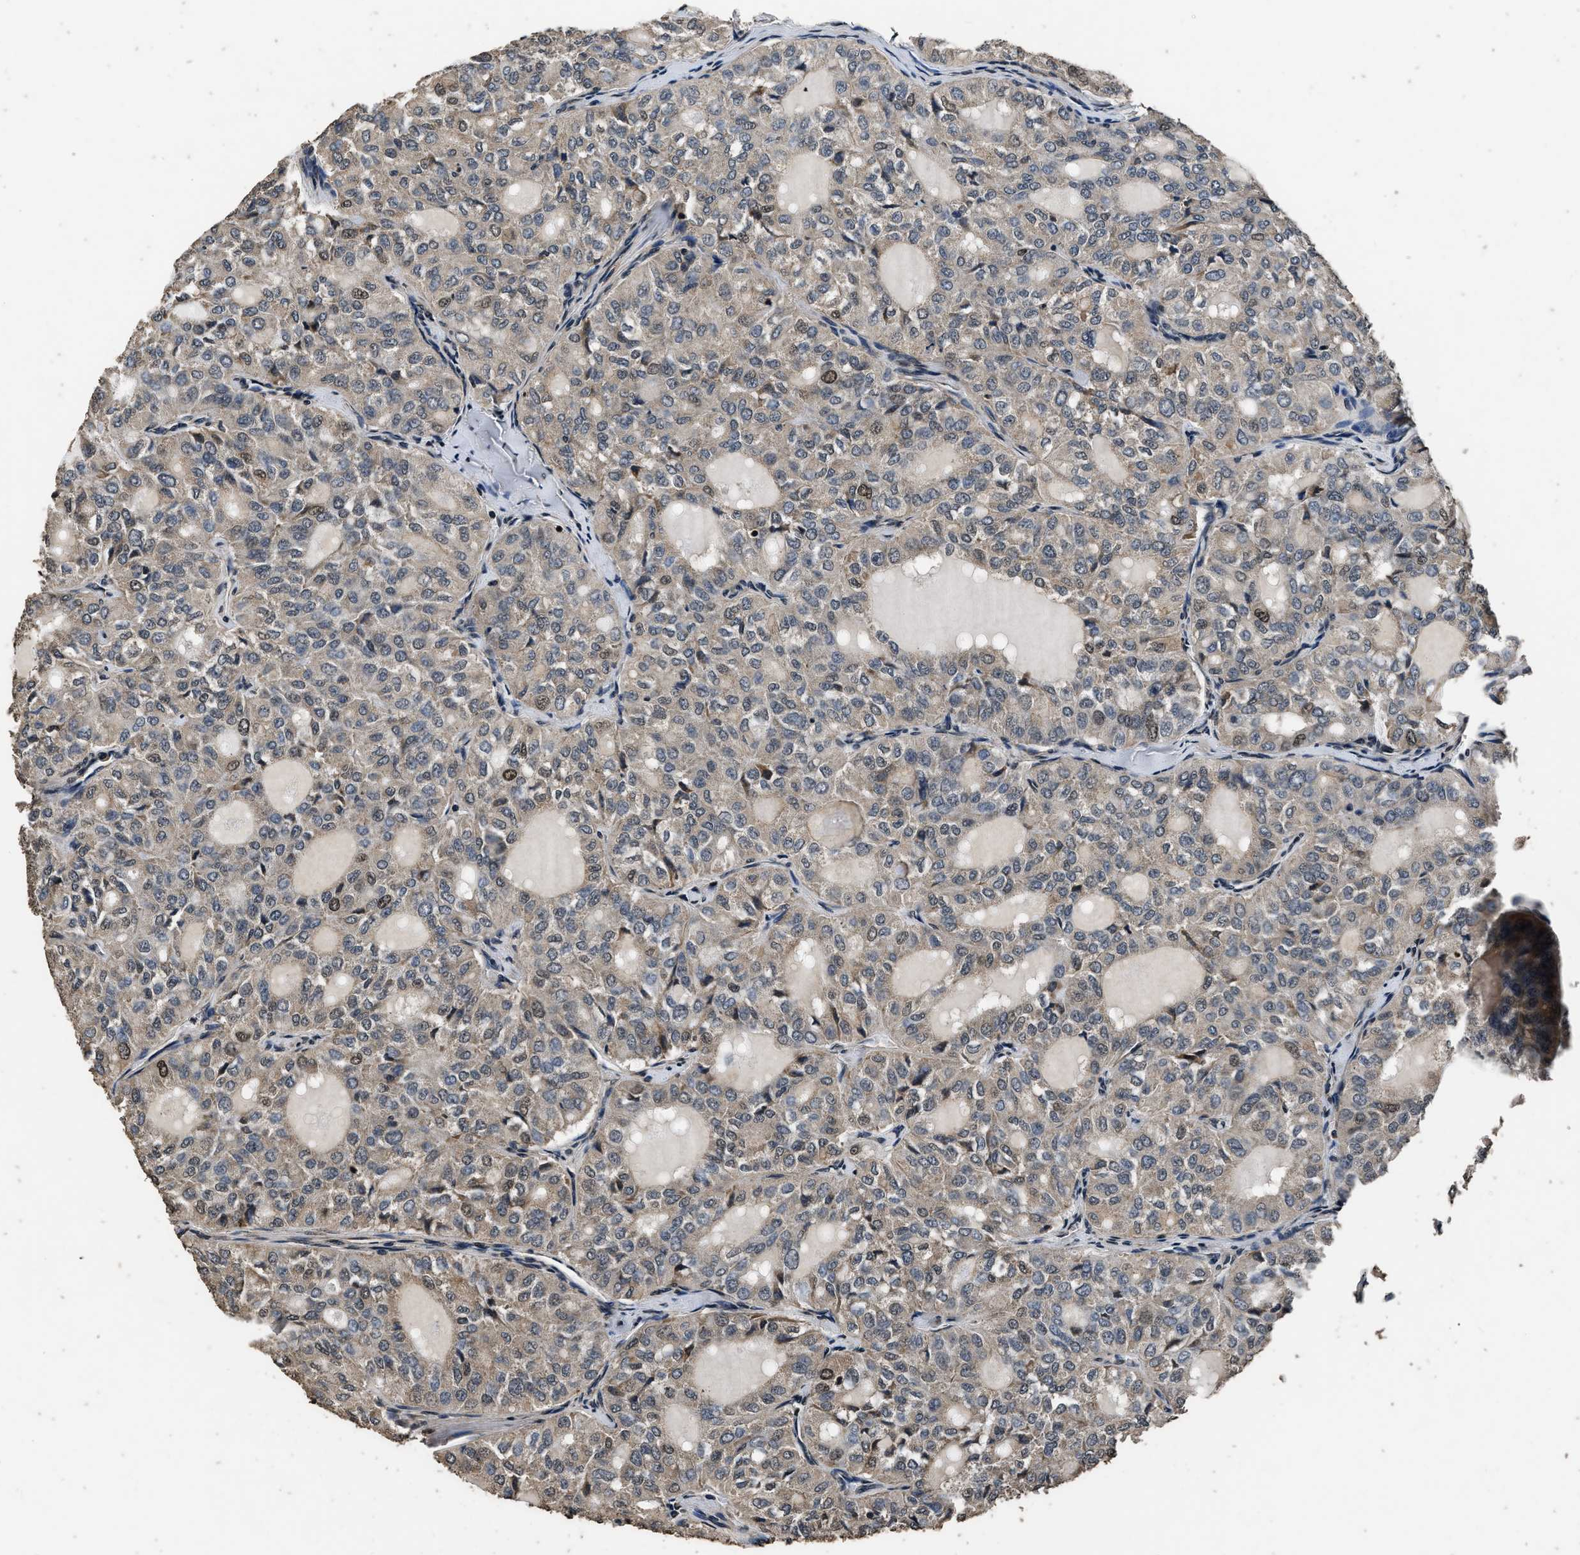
{"staining": {"intensity": "weak", "quantity": ">75%", "location": "cytoplasmic/membranous,nuclear"}, "tissue": "thyroid cancer", "cell_type": "Tumor cells", "image_type": "cancer", "snomed": [{"axis": "morphology", "description": "Follicular adenoma carcinoma, NOS"}, {"axis": "topography", "description": "Thyroid gland"}], "caption": "A brown stain shows weak cytoplasmic/membranous and nuclear expression of a protein in human thyroid cancer (follicular adenoma carcinoma) tumor cells.", "gene": "CSTF1", "patient": {"sex": "male", "age": 75}}